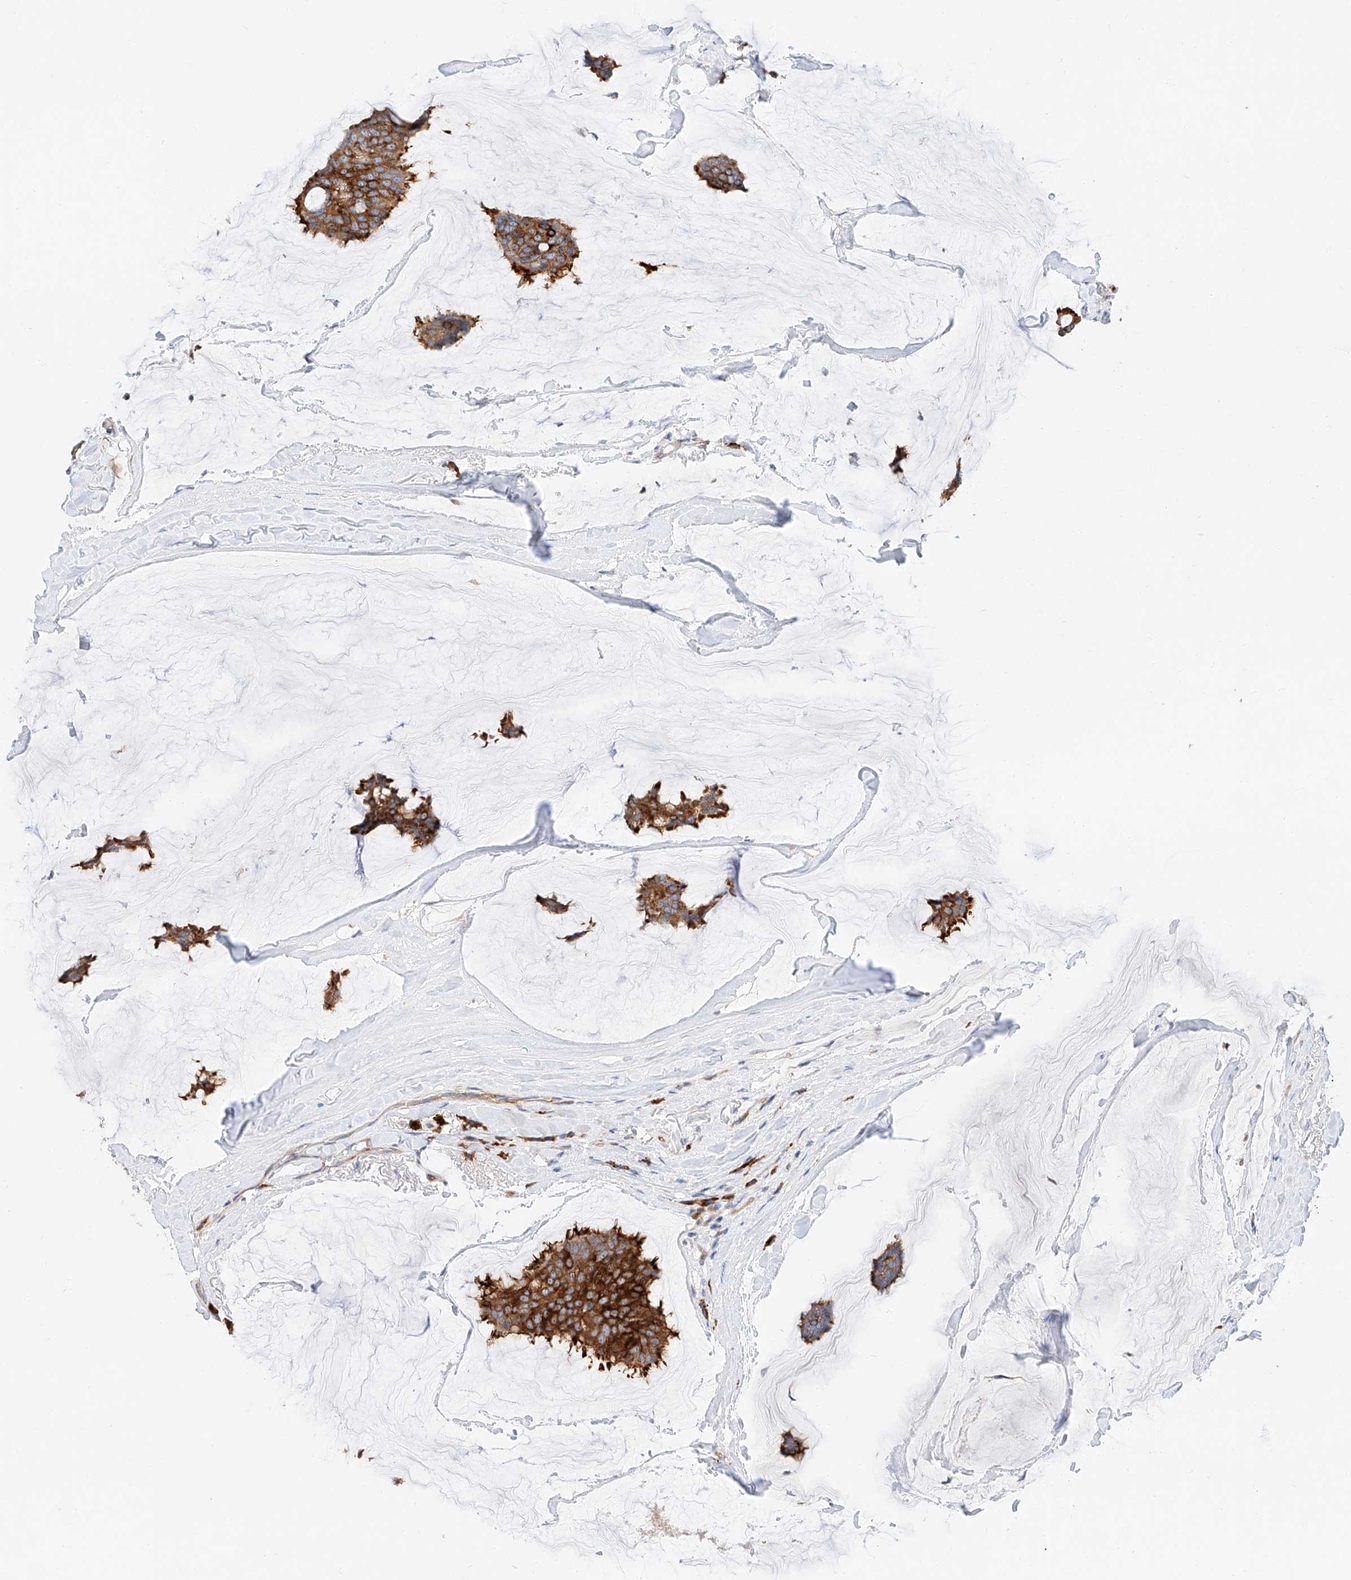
{"staining": {"intensity": "strong", "quantity": ">75%", "location": "cytoplasmic/membranous"}, "tissue": "breast cancer", "cell_type": "Tumor cells", "image_type": "cancer", "snomed": [{"axis": "morphology", "description": "Duct carcinoma"}, {"axis": "topography", "description": "Breast"}], "caption": "Immunohistochemistry (IHC) of human infiltrating ductal carcinoma (breast) exhibits high levels of strong cytoplasmic/membranous positivity in about >75% of tumor cells. (DAB (3,3'-diaminobenzidine) = brown stain, brightfield microscopy at high magnification).", "gene": "GLMN", "patient": {"sex": "female", "age": 93}}